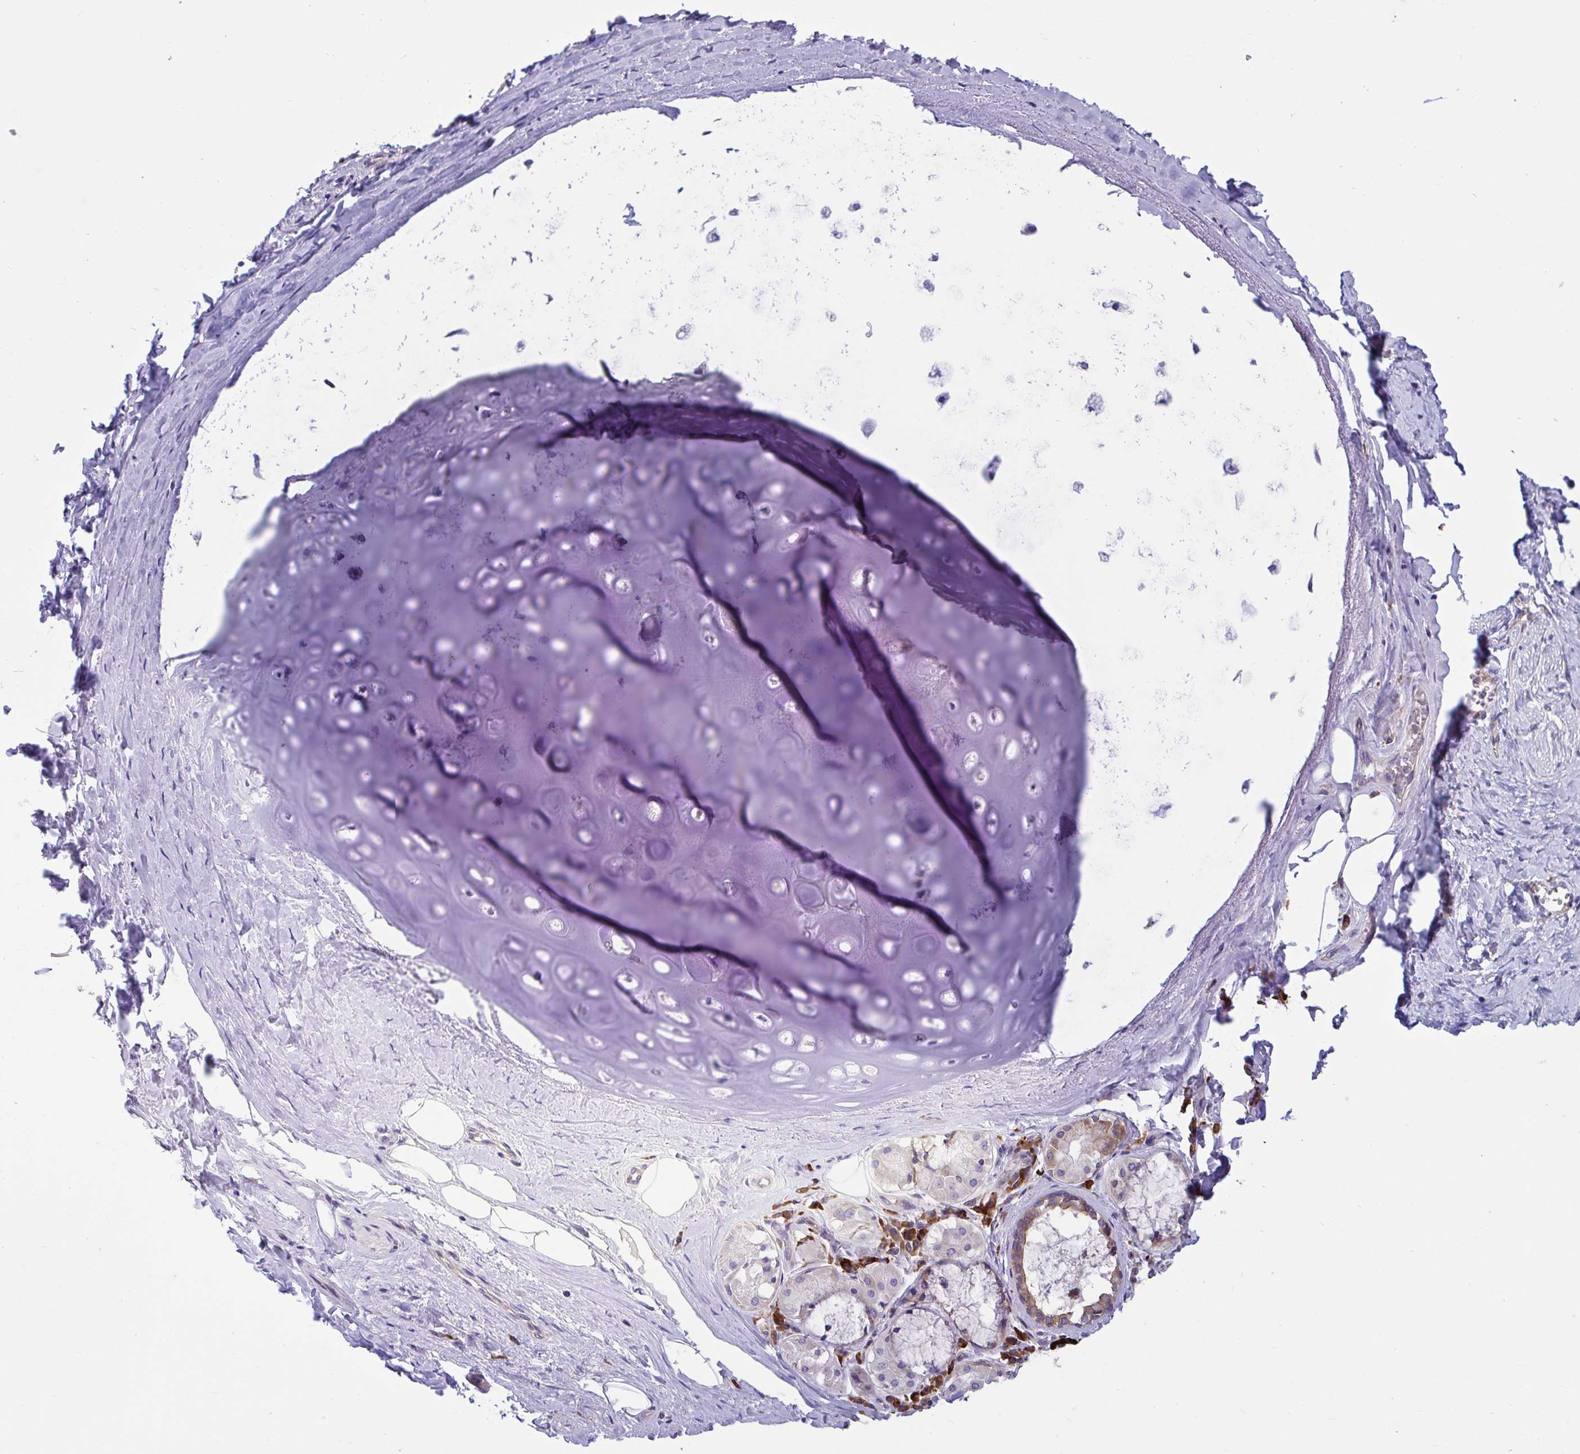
{"staining": {"intensity": "negative", "quantity": "none", "location": "none"}, "tissue": "adipose tissue", "cell_type": "Adipocytes", "image_type": "normal", "snomed": [{"axis": "morphology", "description": "Normal tissue, NOS"}, {"axis": "topography", "description": "Cartilage tissue"}, {"axis": "topography", "description": "Bronchus"}], "caption": "DAB immunohistochemical staining of unremarkable human adipose tissue demonstrates no significant positivity in adipocytes.", "gene": "WBP1", "patient": {"sex": "male", "age": 64}}